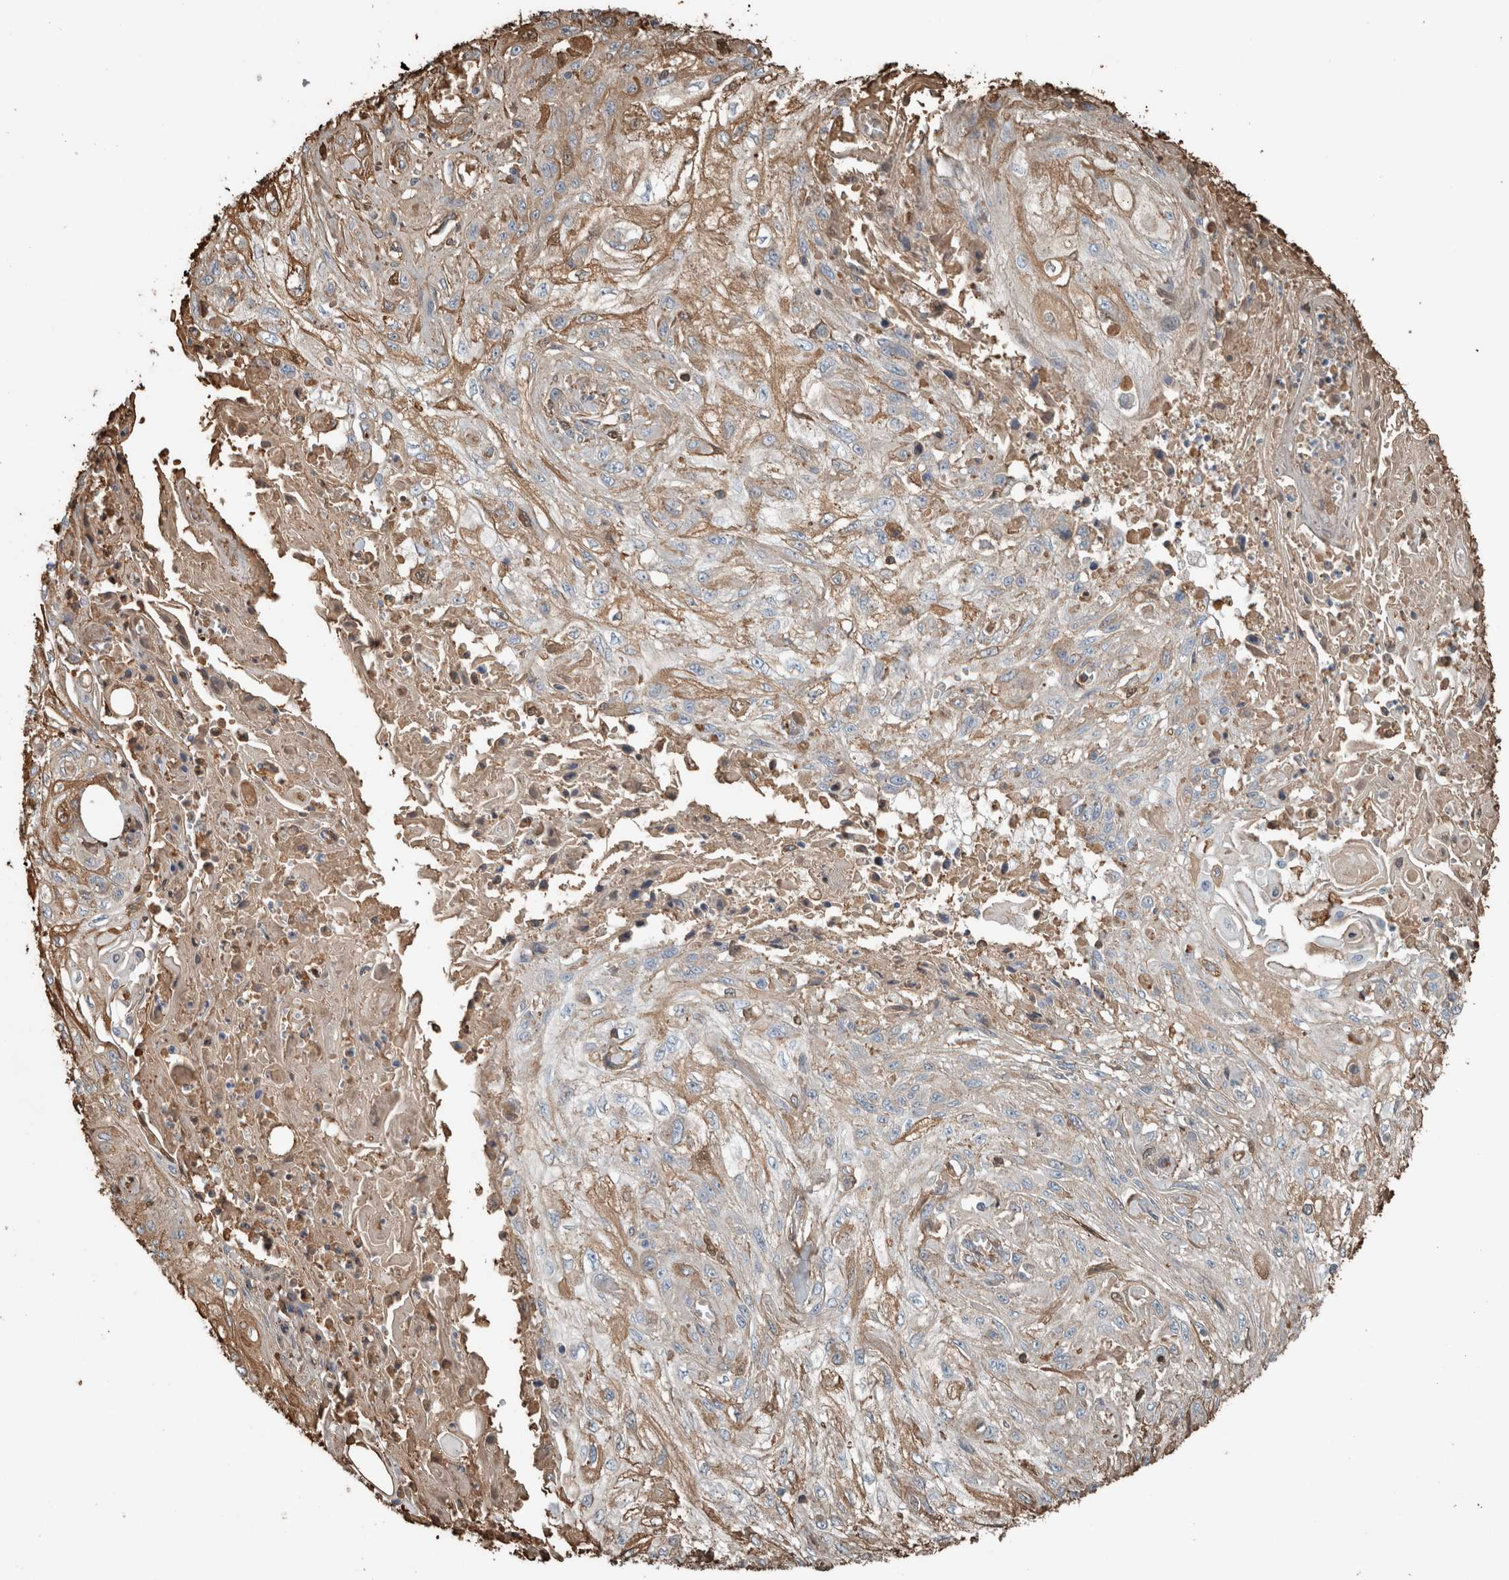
{"staining": {"intensity": "weak", "quantity": "25%-75%", "location": "cytoplasmic/membranous"}, "tissue": "skin cancer", "cell_type": "Tumor cells", "image_type": "cancer", "snomed": [{"axis": "morphology", "description": "Squamous cell carcinoma, NOS"}, {"axis": "morphology", "description": "Squamous cell carcinoma, metastatic, NOS"}, {"axis": "topography", "description": "Skin"}, {"axis": "topography", "description": "Lymph node"}], "caption": "Immunohistochemistry of skin metastatic squamous cell carcinoma shows low levels of weak cytoplasmic/membranous positivity in about 25%-75% of tumor cells. The protein of interest is stained brown, and the nuclei are stained in blue (DAB (3,3'-diaminobenzidine) IHC with brightfield microscopy, high magnification).", "gene": "USP34", "patient": {"sex": "male", "age": 75}}